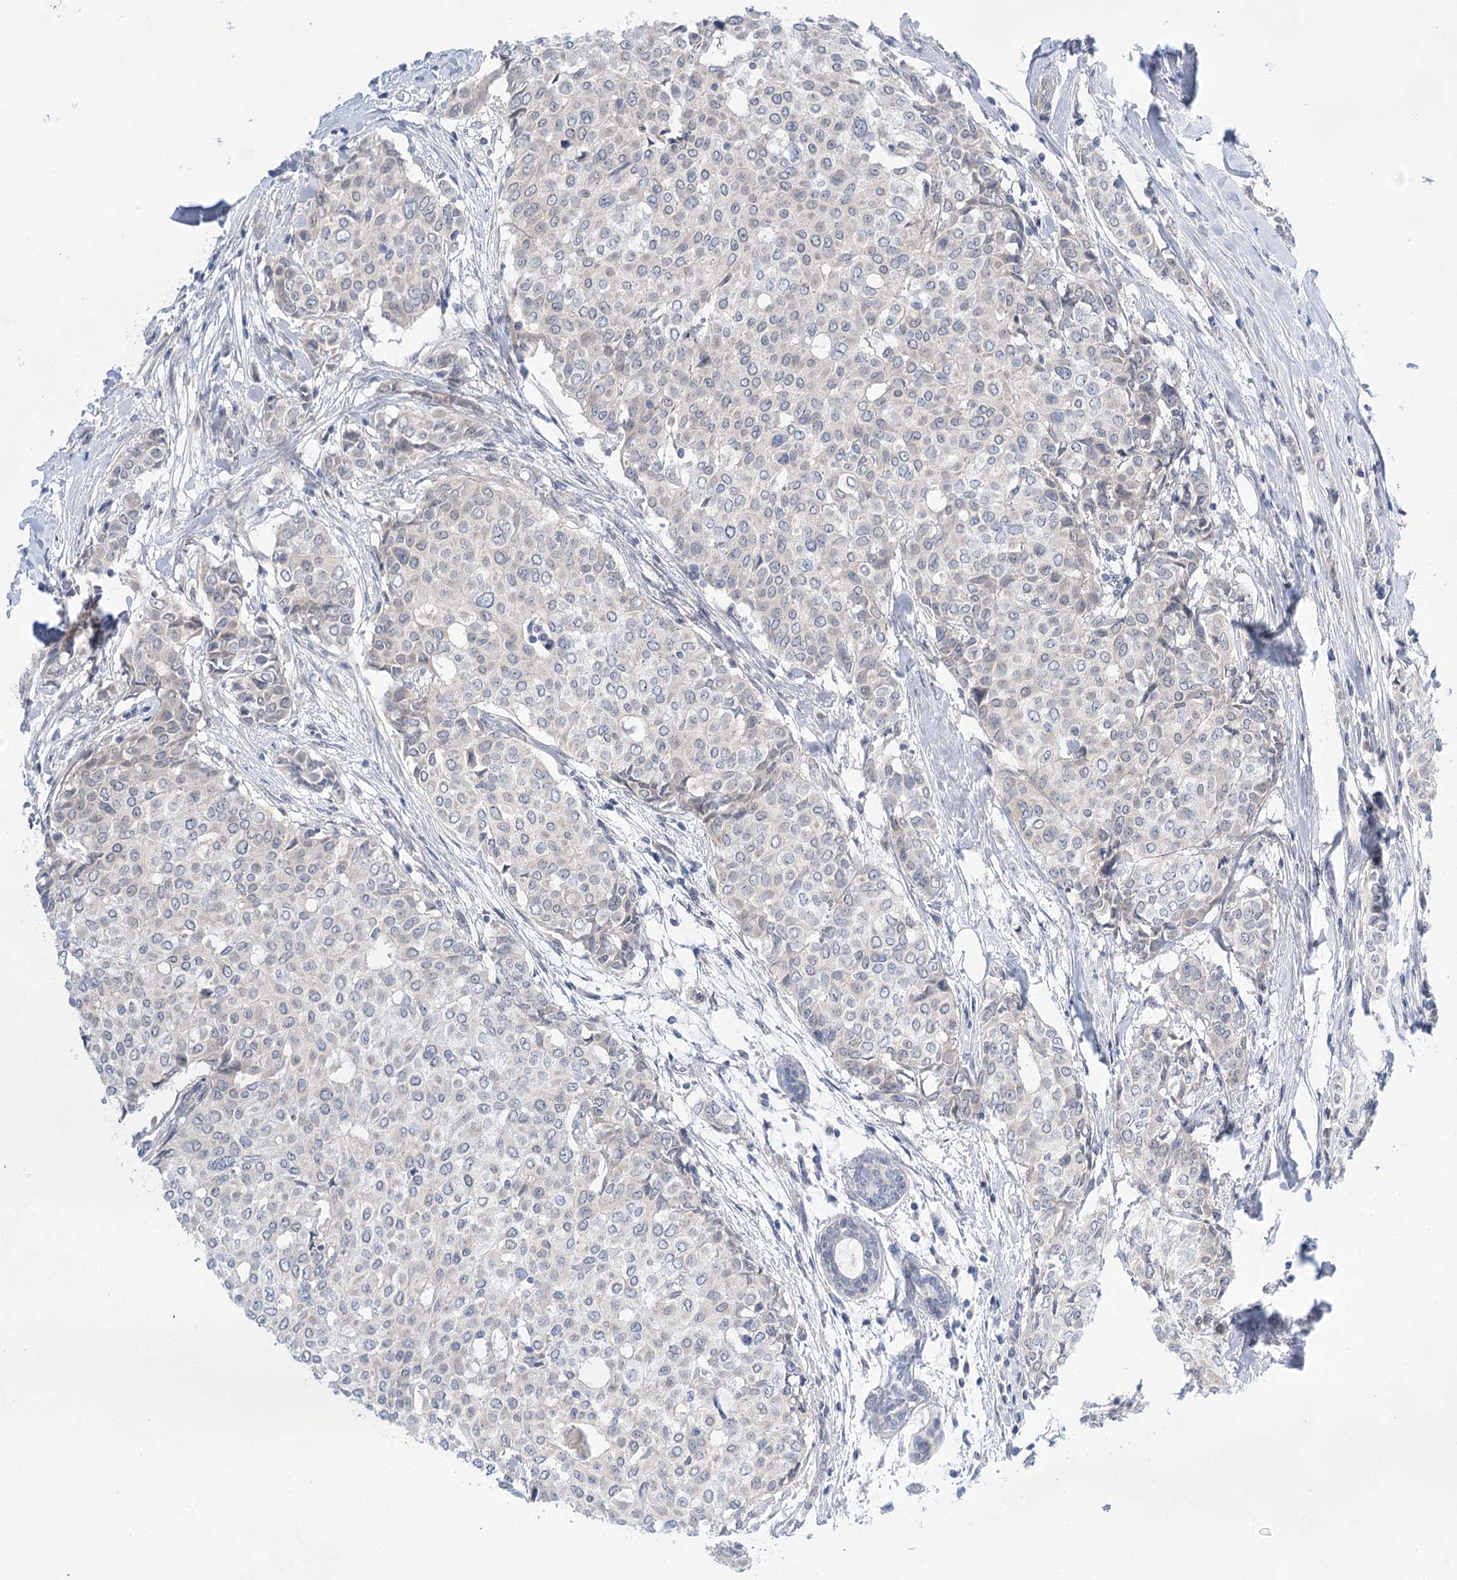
{"staining": {"intensity": "negative", "quantity": "none", "location": "none"}, "tissue": "breast cancer", "cell_type": "Tumor cells", "image_type": "cancer", "snomed": [{"axis": "morphology", "description": "Lobular carcinoma"}, {"axis": "topography", "description": "Breast"}], "caption": "A micrograph of human breast cancer is negative for staining in tumor cells.", "gene": "LALBA", "patient": {"sex": "female", "age": 51}}